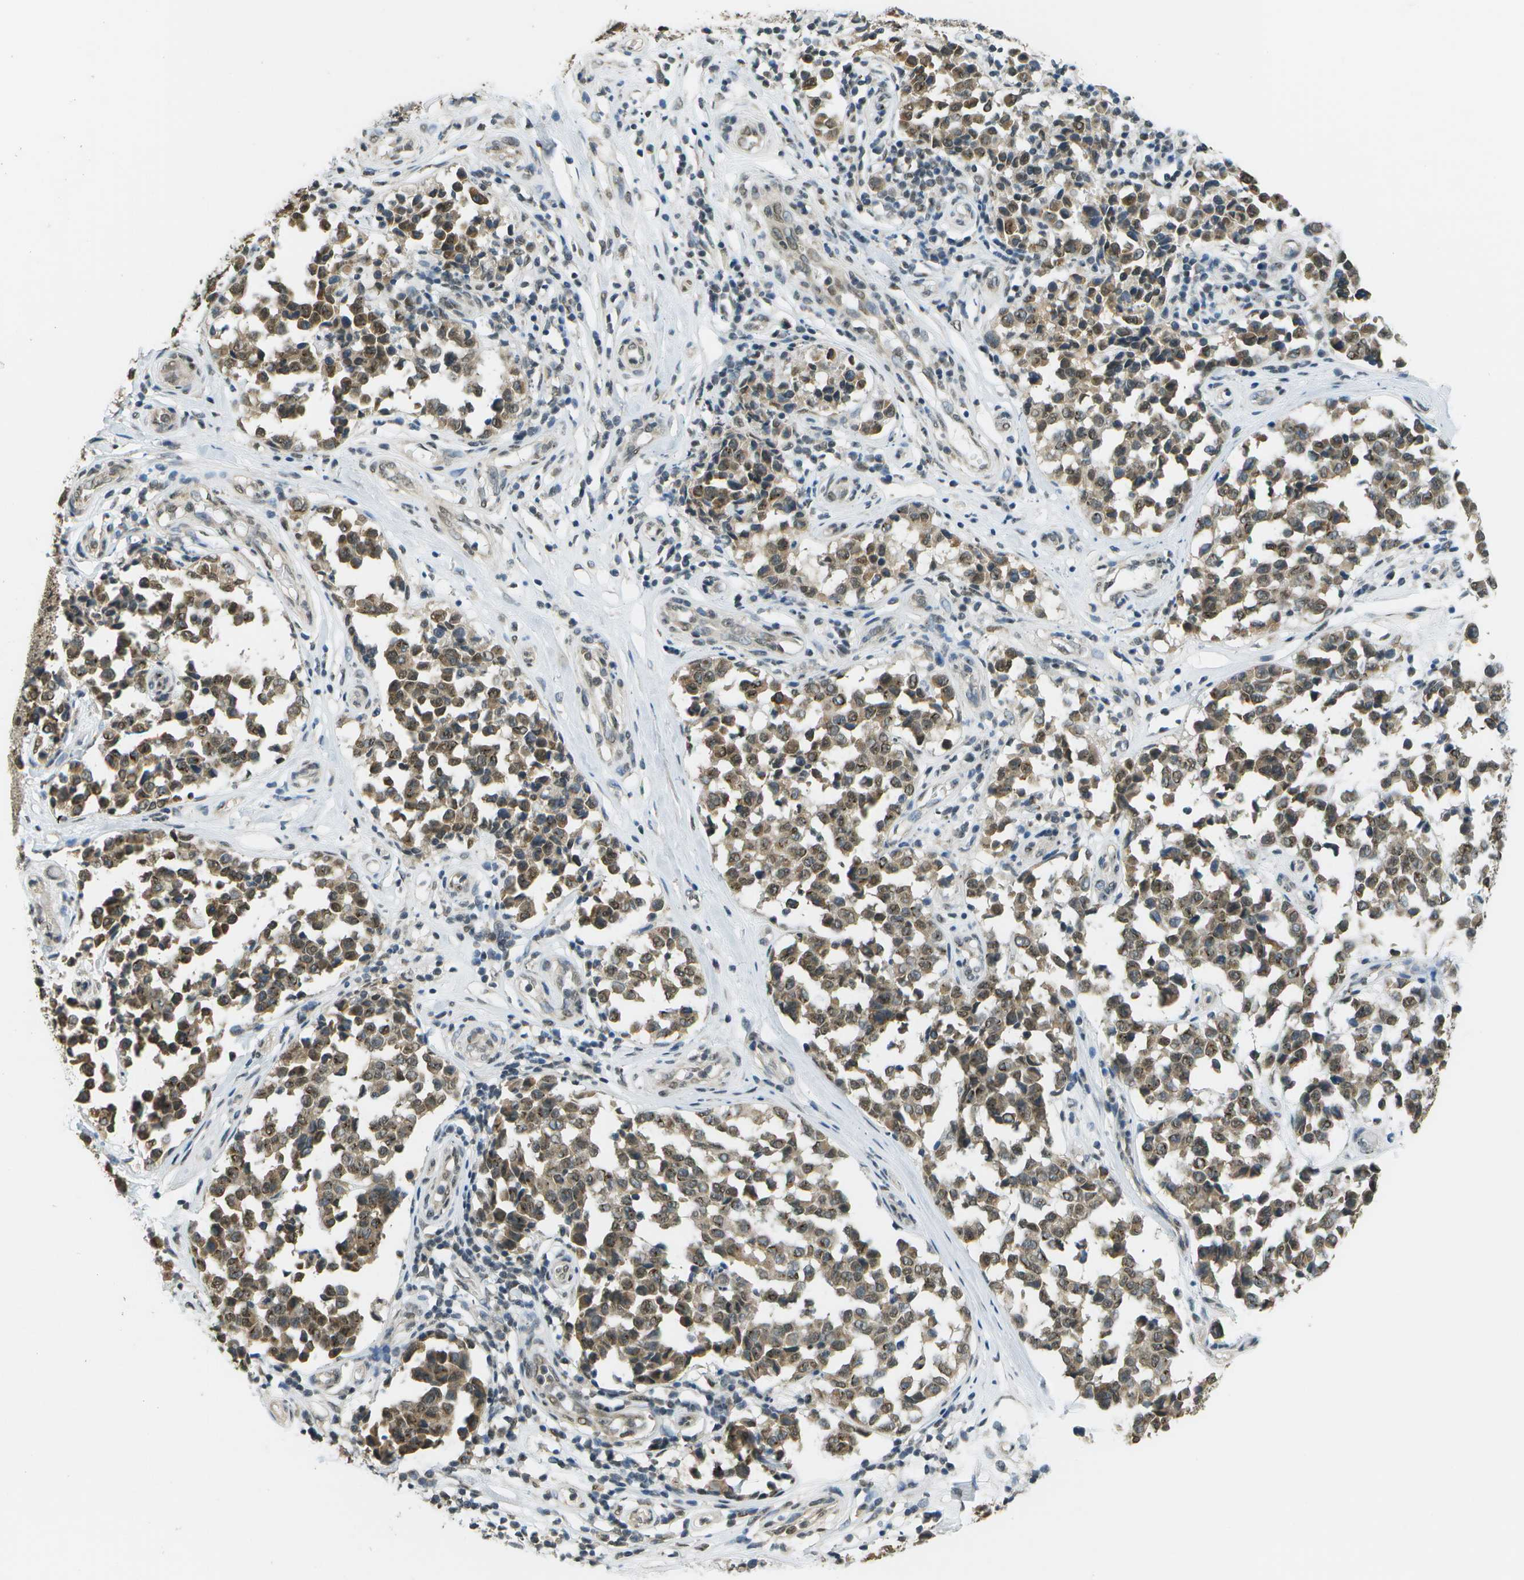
{"staining": {"intensity": "moderate", "quantity": ">75%", "location": "cytoplasmic/membranous,nuclear"}, "tissue": "melanoma", "cell_type": "Tumor cells", "image_type": "cancer", "snomed": [{"axis": "morphology", "description": "Malignant melanoma, NOS"}, {"axis": "topography", "description": "Skin"}], "caption": "Melanoma stained with a brown dye displays moderate cytoplasmic/membranous and nuclear positive positivity in approximately >75% of tumor cells.", "gene": "ABL2", "patient": {"sex": "female", "age": 64}}